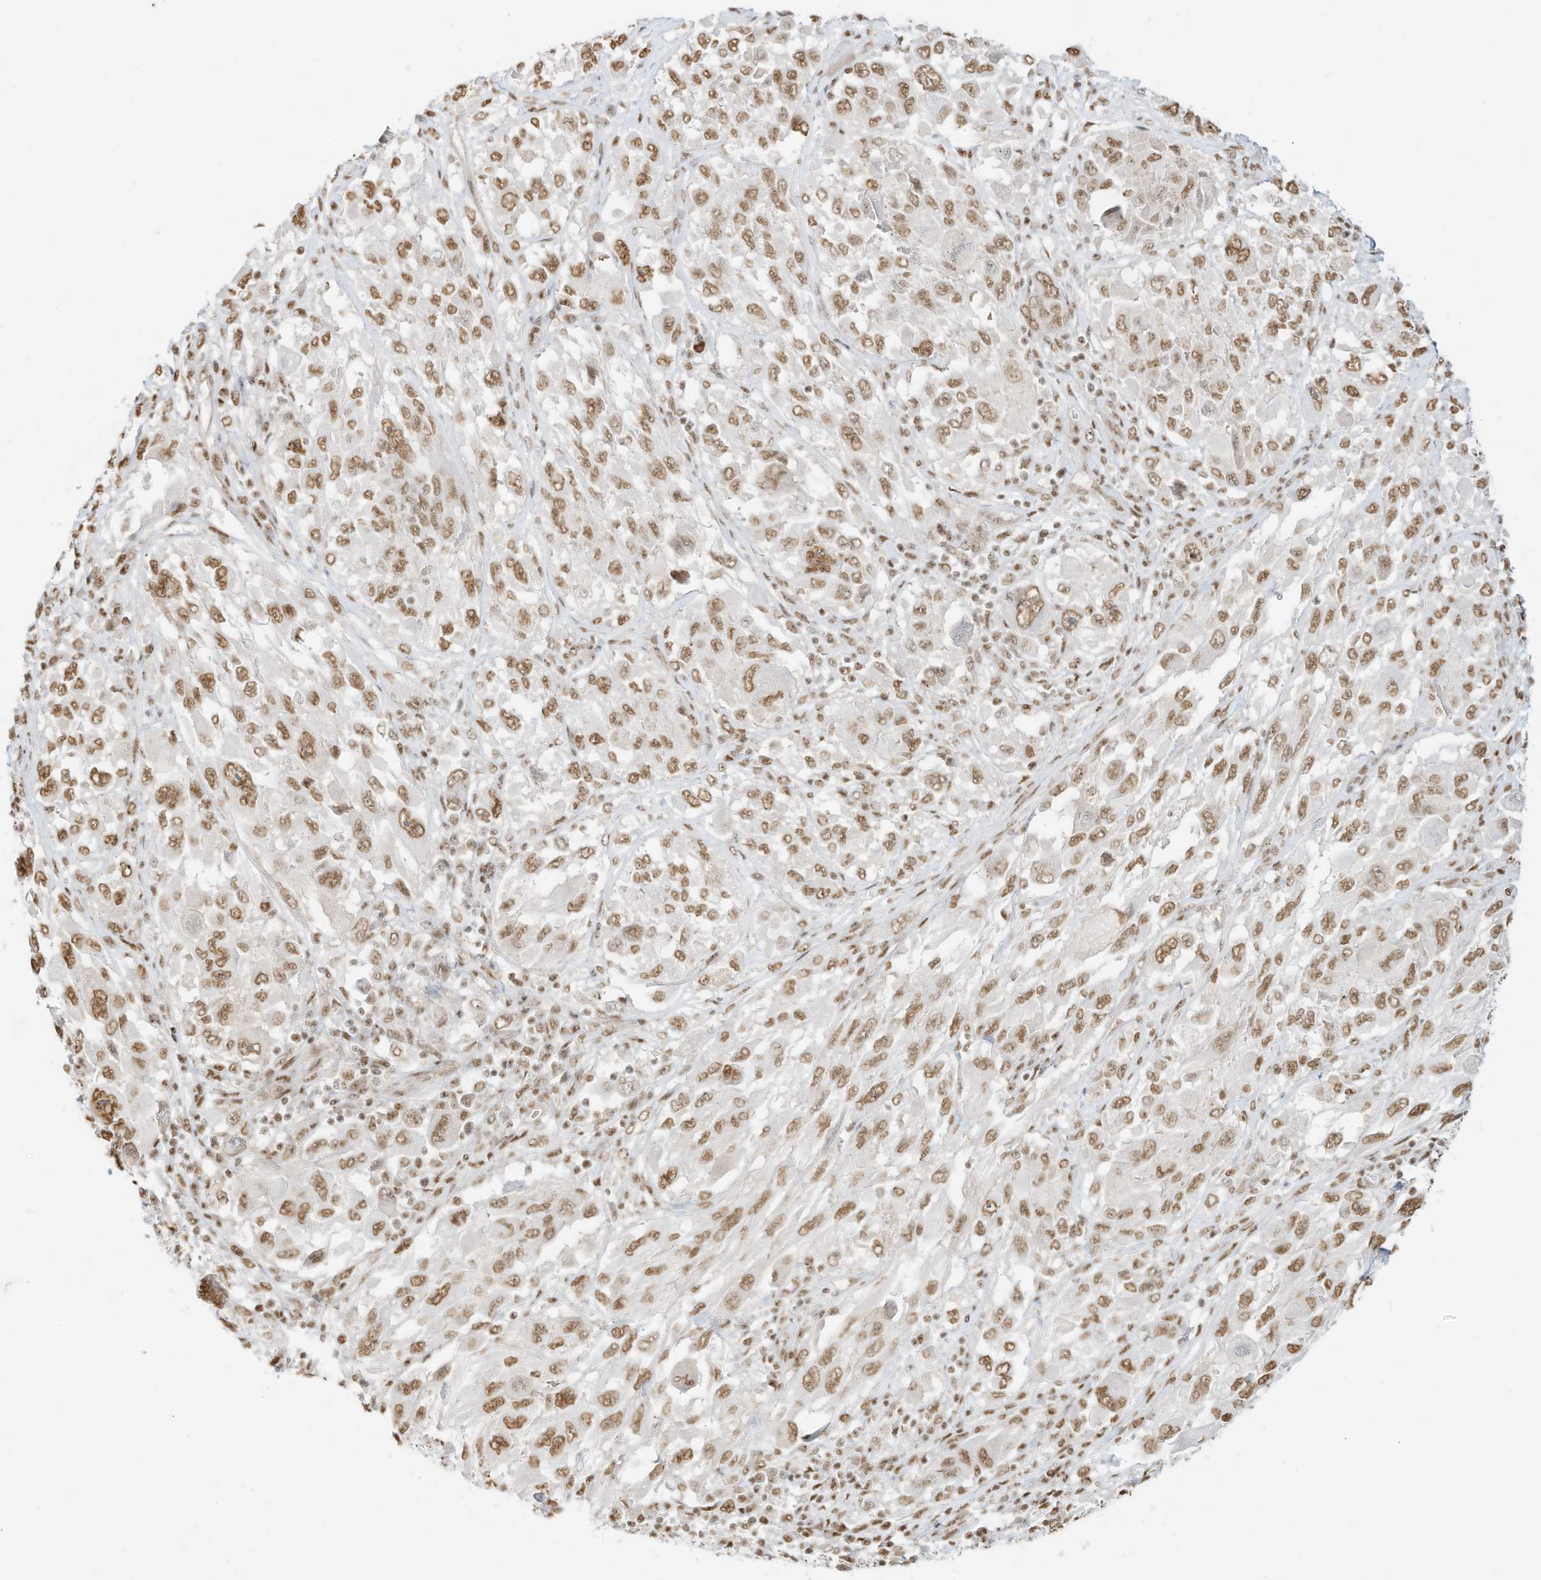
{"staining": {"intensity": "moderate", "quantity": ">75%", "location": "nuclear"}, "tissue": "melanoma", "cell_type": "Tumor cells", "image_type": "cancer", "snomed": [{"axis": "morphology", "description": "Malignant melanoma, NOS"}, {"axis": "topography", "description": "Skin"}], "caption": "About >75% of tumor cells in human malignant melanoma show moderate nuclear protein staining as visualized by brown immunohistochemical staining.", "gene": "NHSL1", "patient": {"sex": "female", "age": 91}}